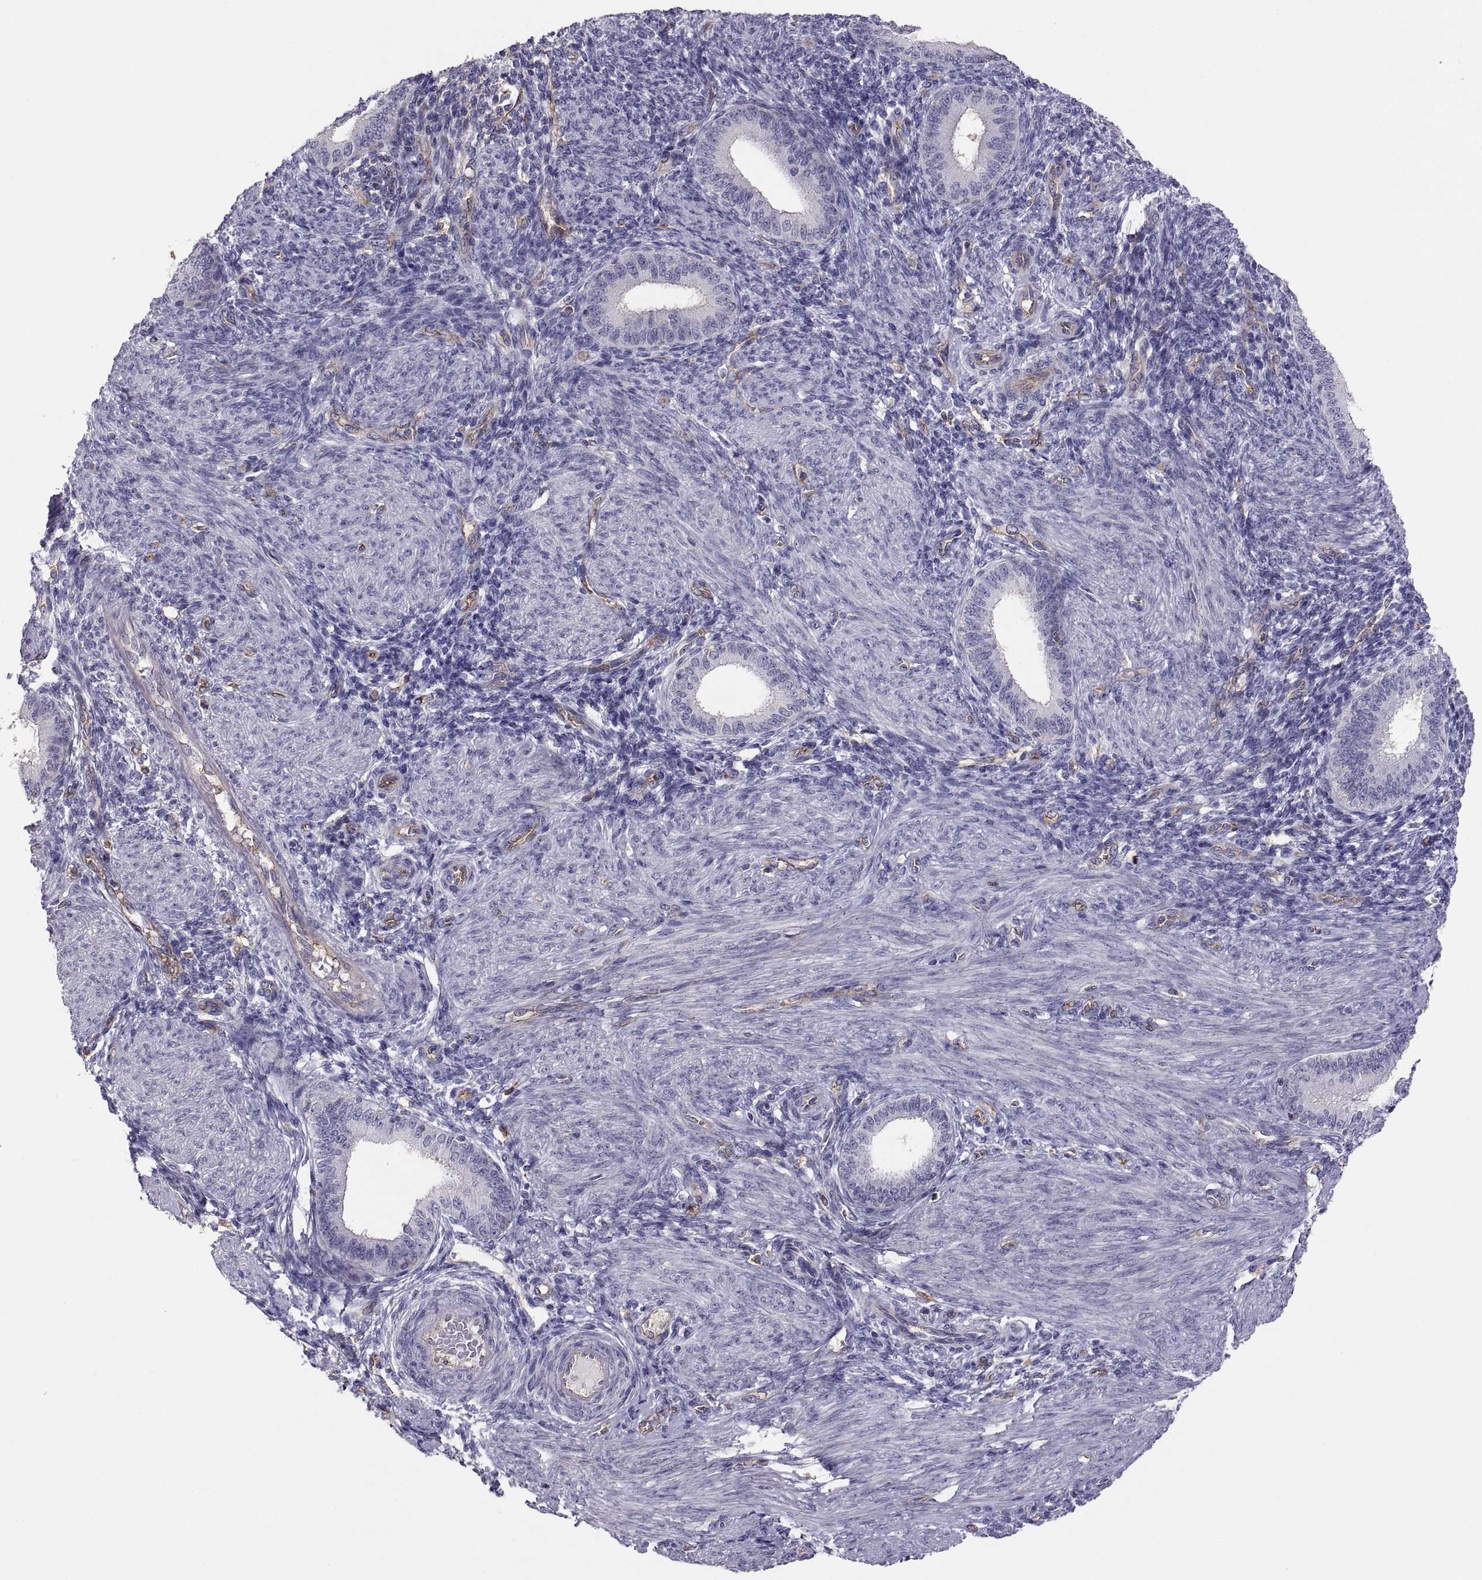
{"staining": {"intensity": "negative", "quantity": "none", "location": "none"}, "tissue": "endometrium", "cell_type": "Cells in endometrial stroma", "image_type": "normal", "snomed": [{"axis": "morphology", "description": "Normal tissue, NOS"}, {"axis": "topography", "description": "Endometrium"}], "caption": "The photomicrograph displays no staining of cells in endometrial stroma in unremarkable endometrium.", "gene": "RALB", "patient": {"sex": "female", "age": 39}}